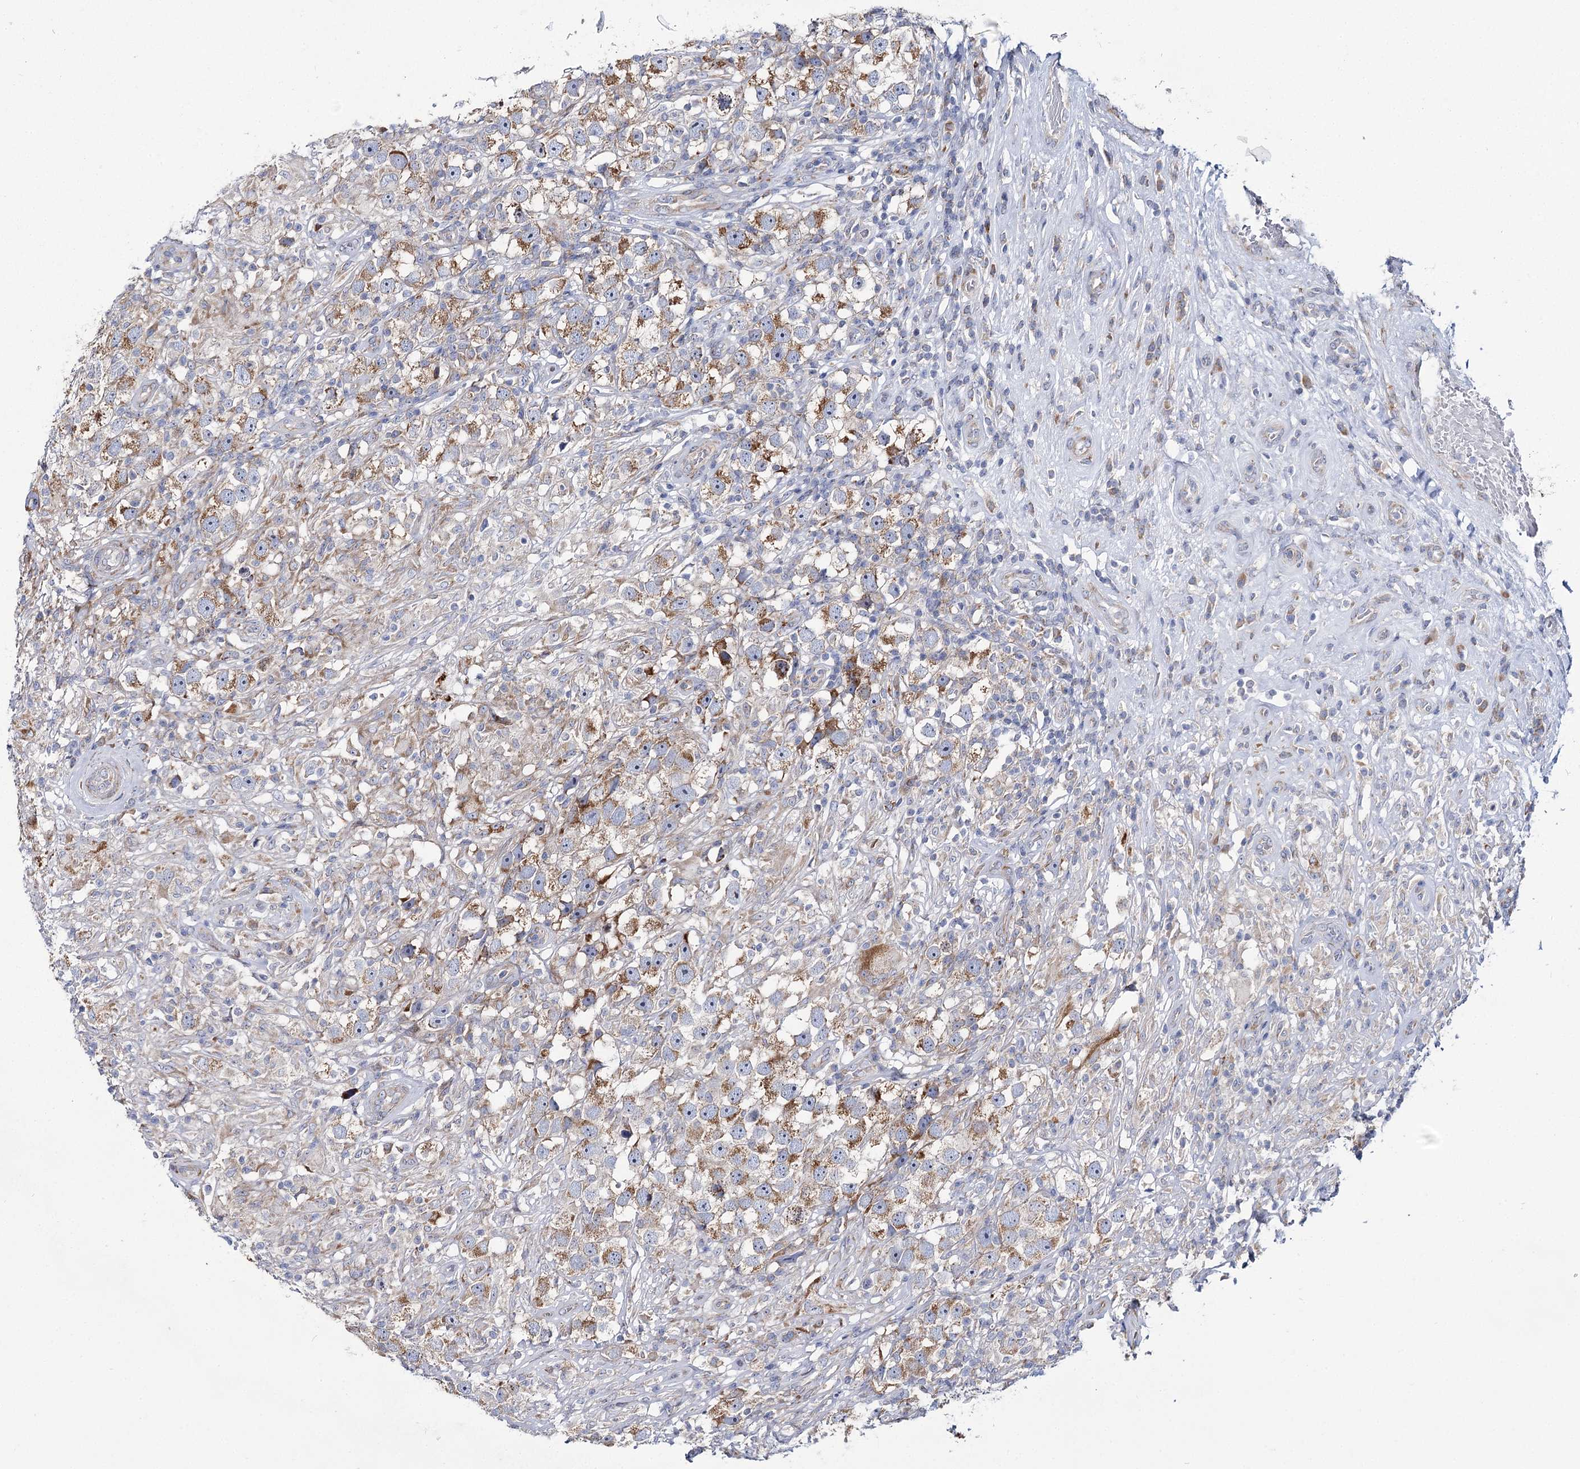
{"staining": {"intensity": "moderate", "quantity": ">75%", "location": "cytoplasmic/membranous"}, "tissue": "testis cancer", "cell_type": "Tumor cells", "image_type": "cancer", "snomed": [{"axis": "morphology", "description": "Seminoma, NOS"}, {"axis": "topography", "description": "Testis"}], "caption": "The immunohistochemical stain labels moderate cytoplasmic/membranous expression in tumor cells of testis cancer (seminoma) tissue.", "gene": "THUMPD3", "patient": {"sex": "male", "age": 49}}